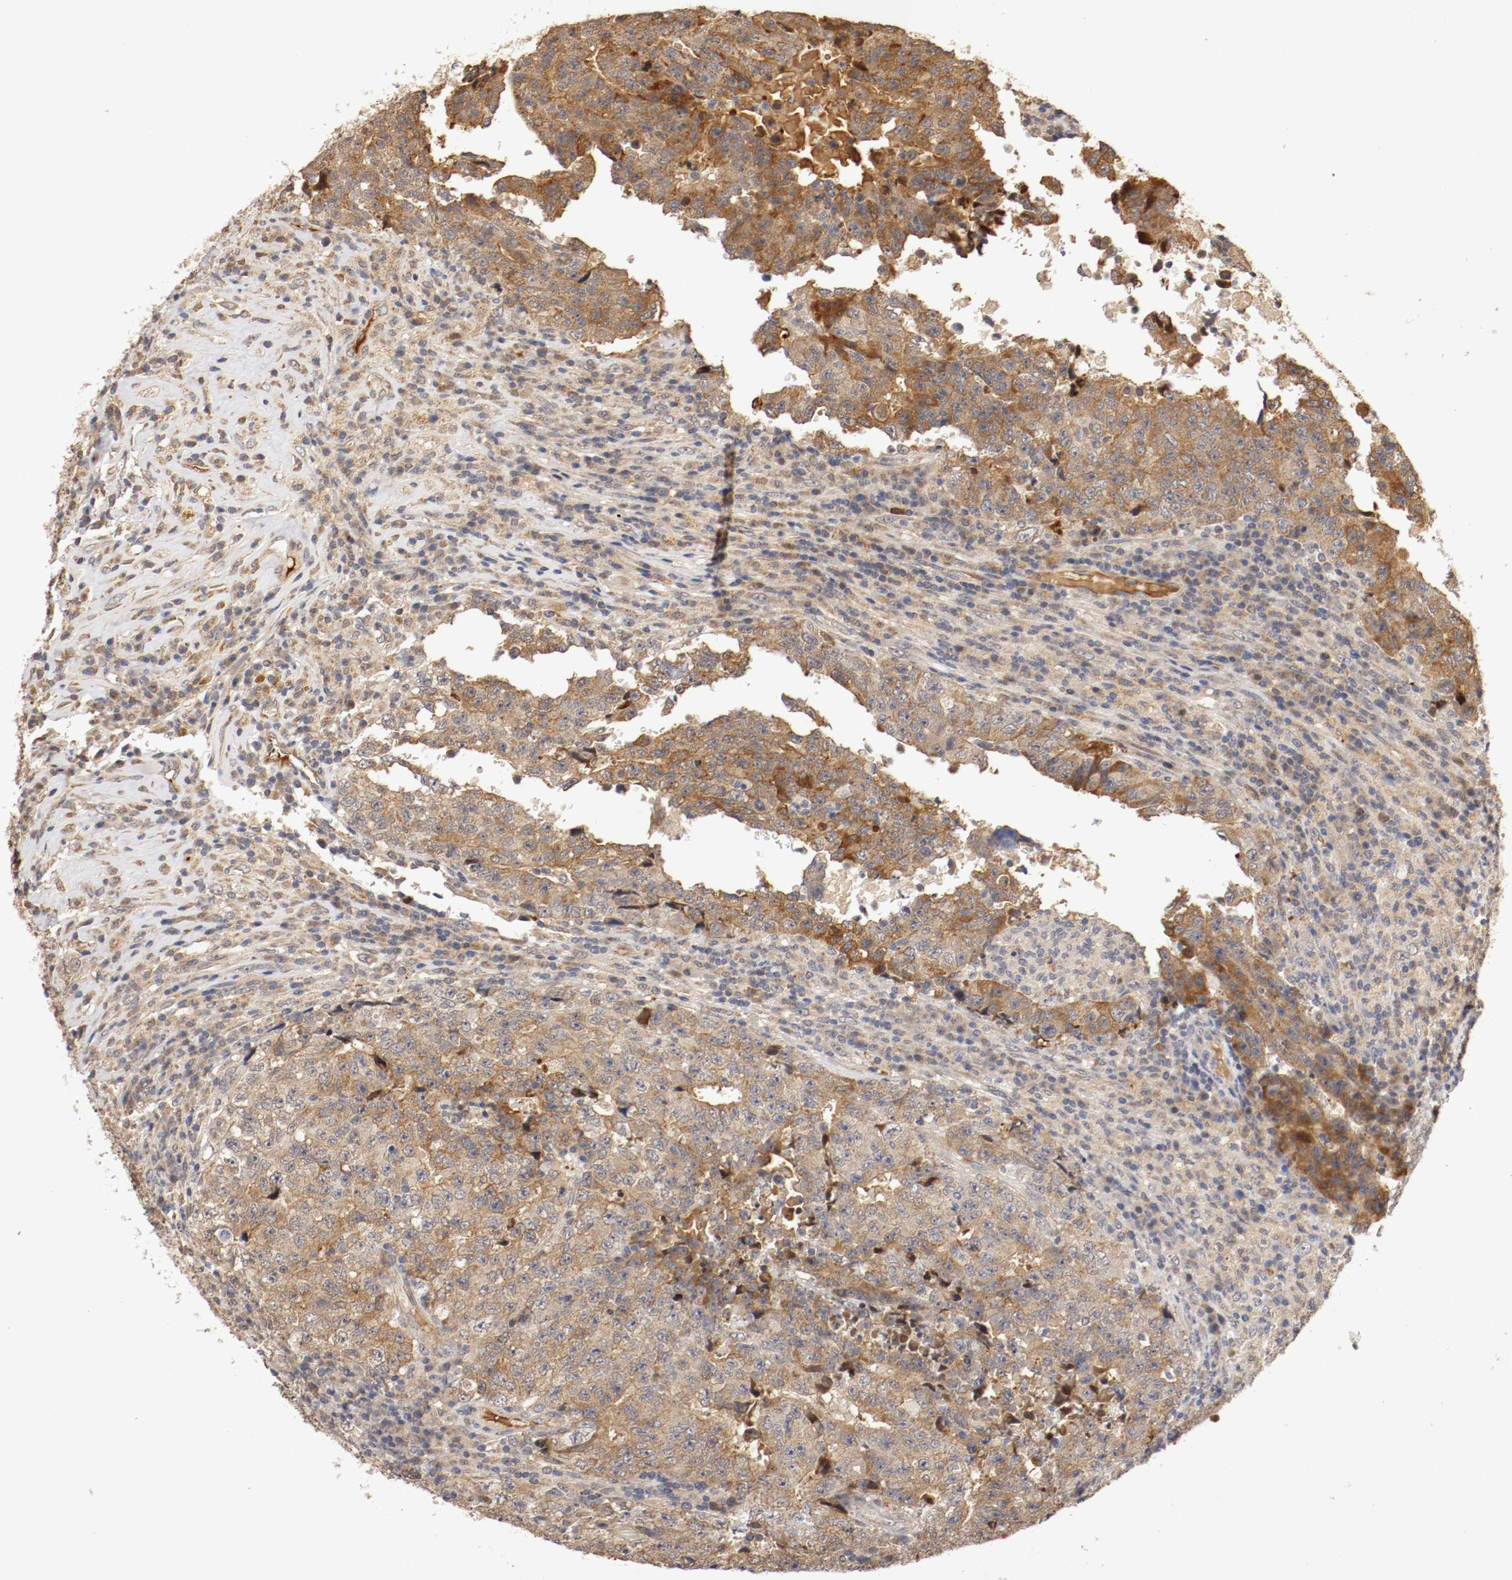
{"staining": {"intensity": "moderate", "quantity": ">75%", "location": "cytoplasmic/membranous"}, "tissue": "testis cancer", "cell_type": "Tumor cells", "image_type": "cancer", "snomed": [{"axis": "morphology", "description": "Necrosis, NOS"}, {"axis": "morphology", "description": "Carcinoma, Embryonal, NOS"}, {"axis": "topography", "description": "Testis"}], "caption": "DAB (3,3'-diaminobenzidine) immunohistochemical staining of testis embryonal carcinoma displays moderate cytoplasmic/membranous protein staining in about >75% of tumor cells.", "gene": "TNFRSF1B", "patient": {"sex": "male", "age": 19}}